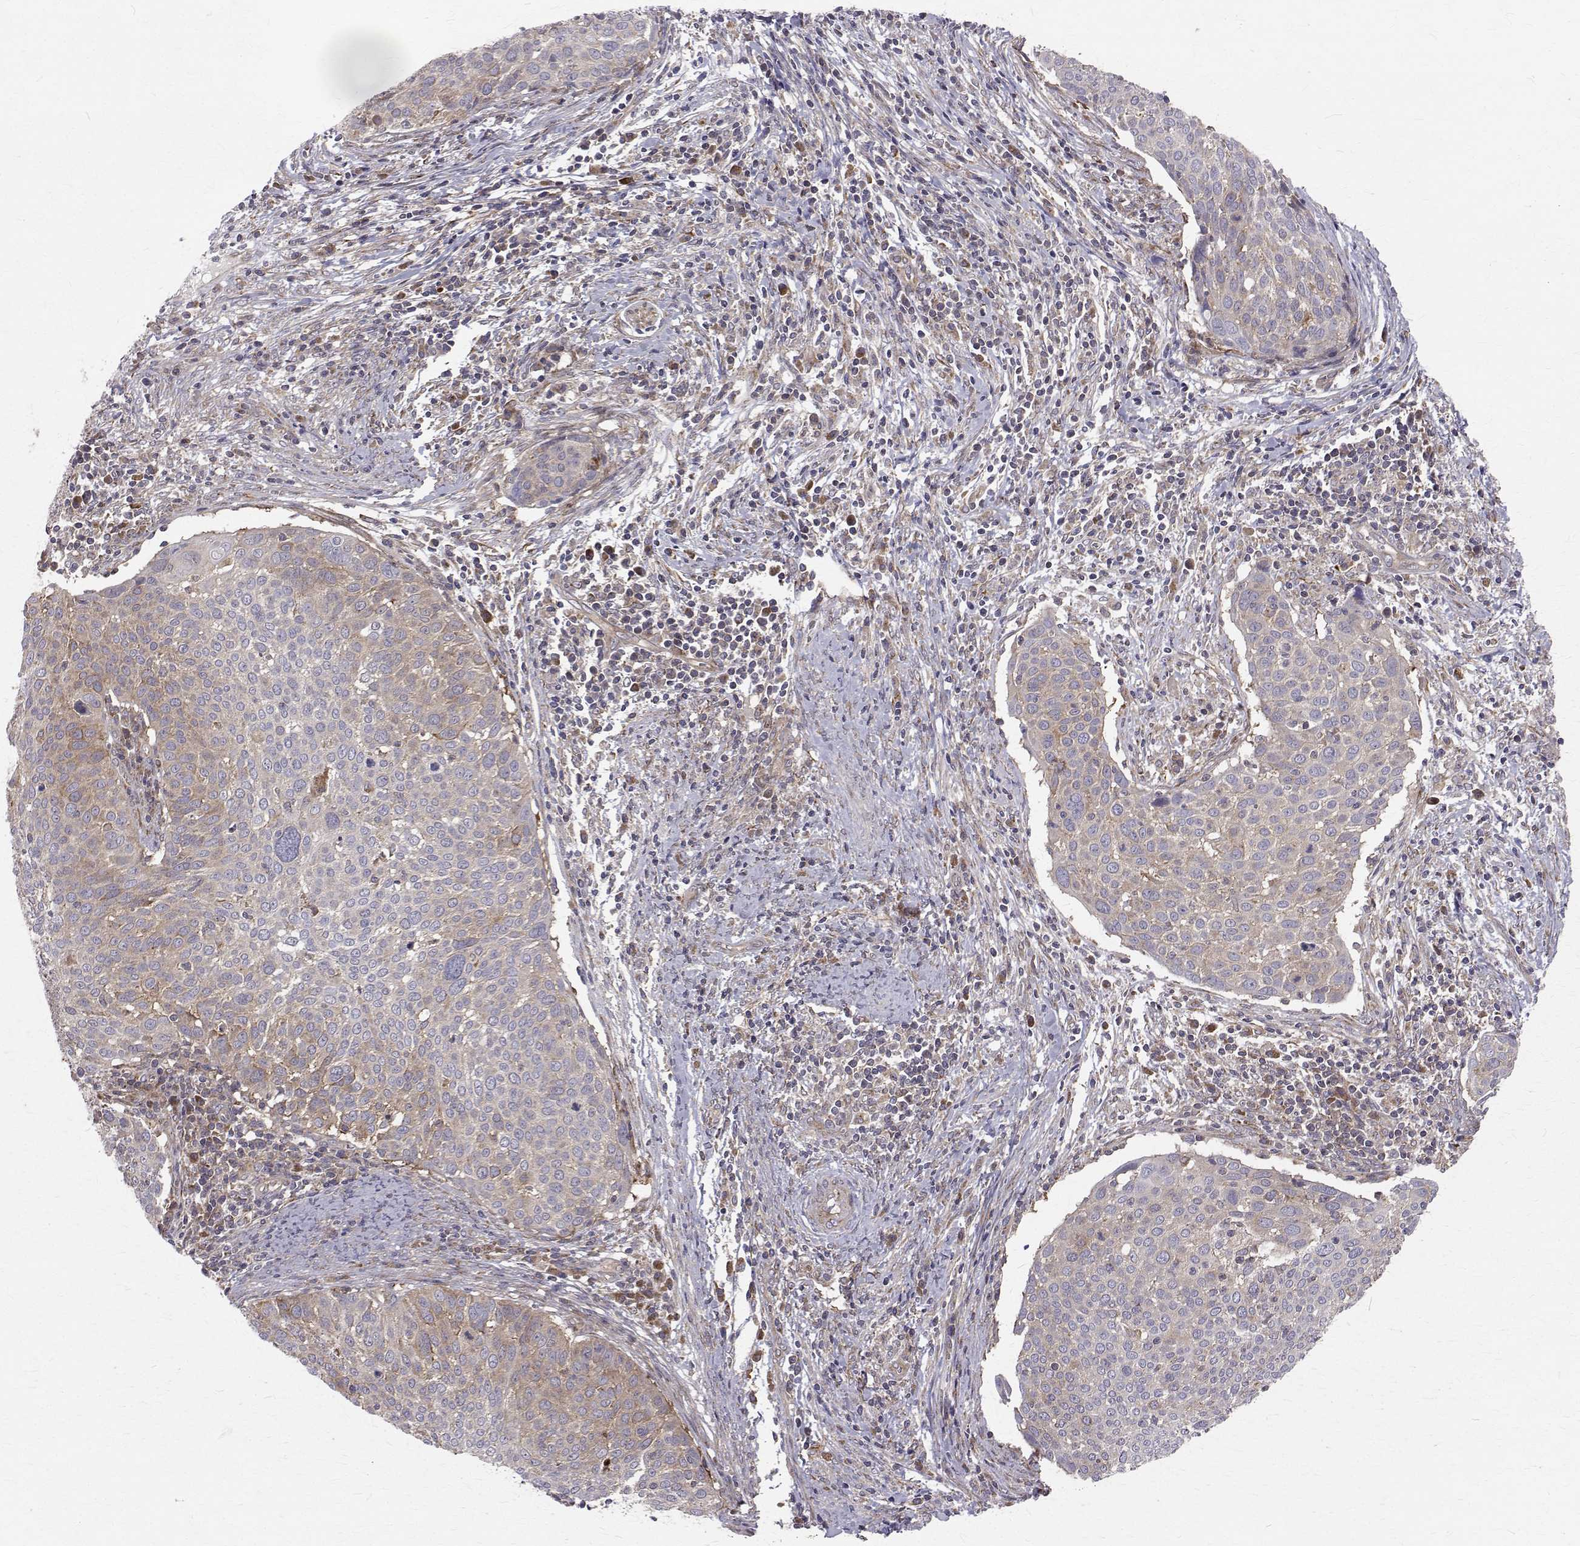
{"staining": {"intensity": "weak", "quantity": "<25%", "location": "cytoplasmic/membranous"}, "tissue": "cervical cancer", "cell_type": "Tumor cells", "image_type": "cancer", "snomed": [{"axis": "morphology", "description": "Squamous cell carcinoma, NOS"}, {"axis": "topography", "description": "Cervix"}], "caption": "A micrograph of cervical cancer (squamous cell carcinoma) stained for a protein displays no brown staining in tumor cells.", "gene": "ARFGAP1", "patient": {"sex": "female", "age": 39}}